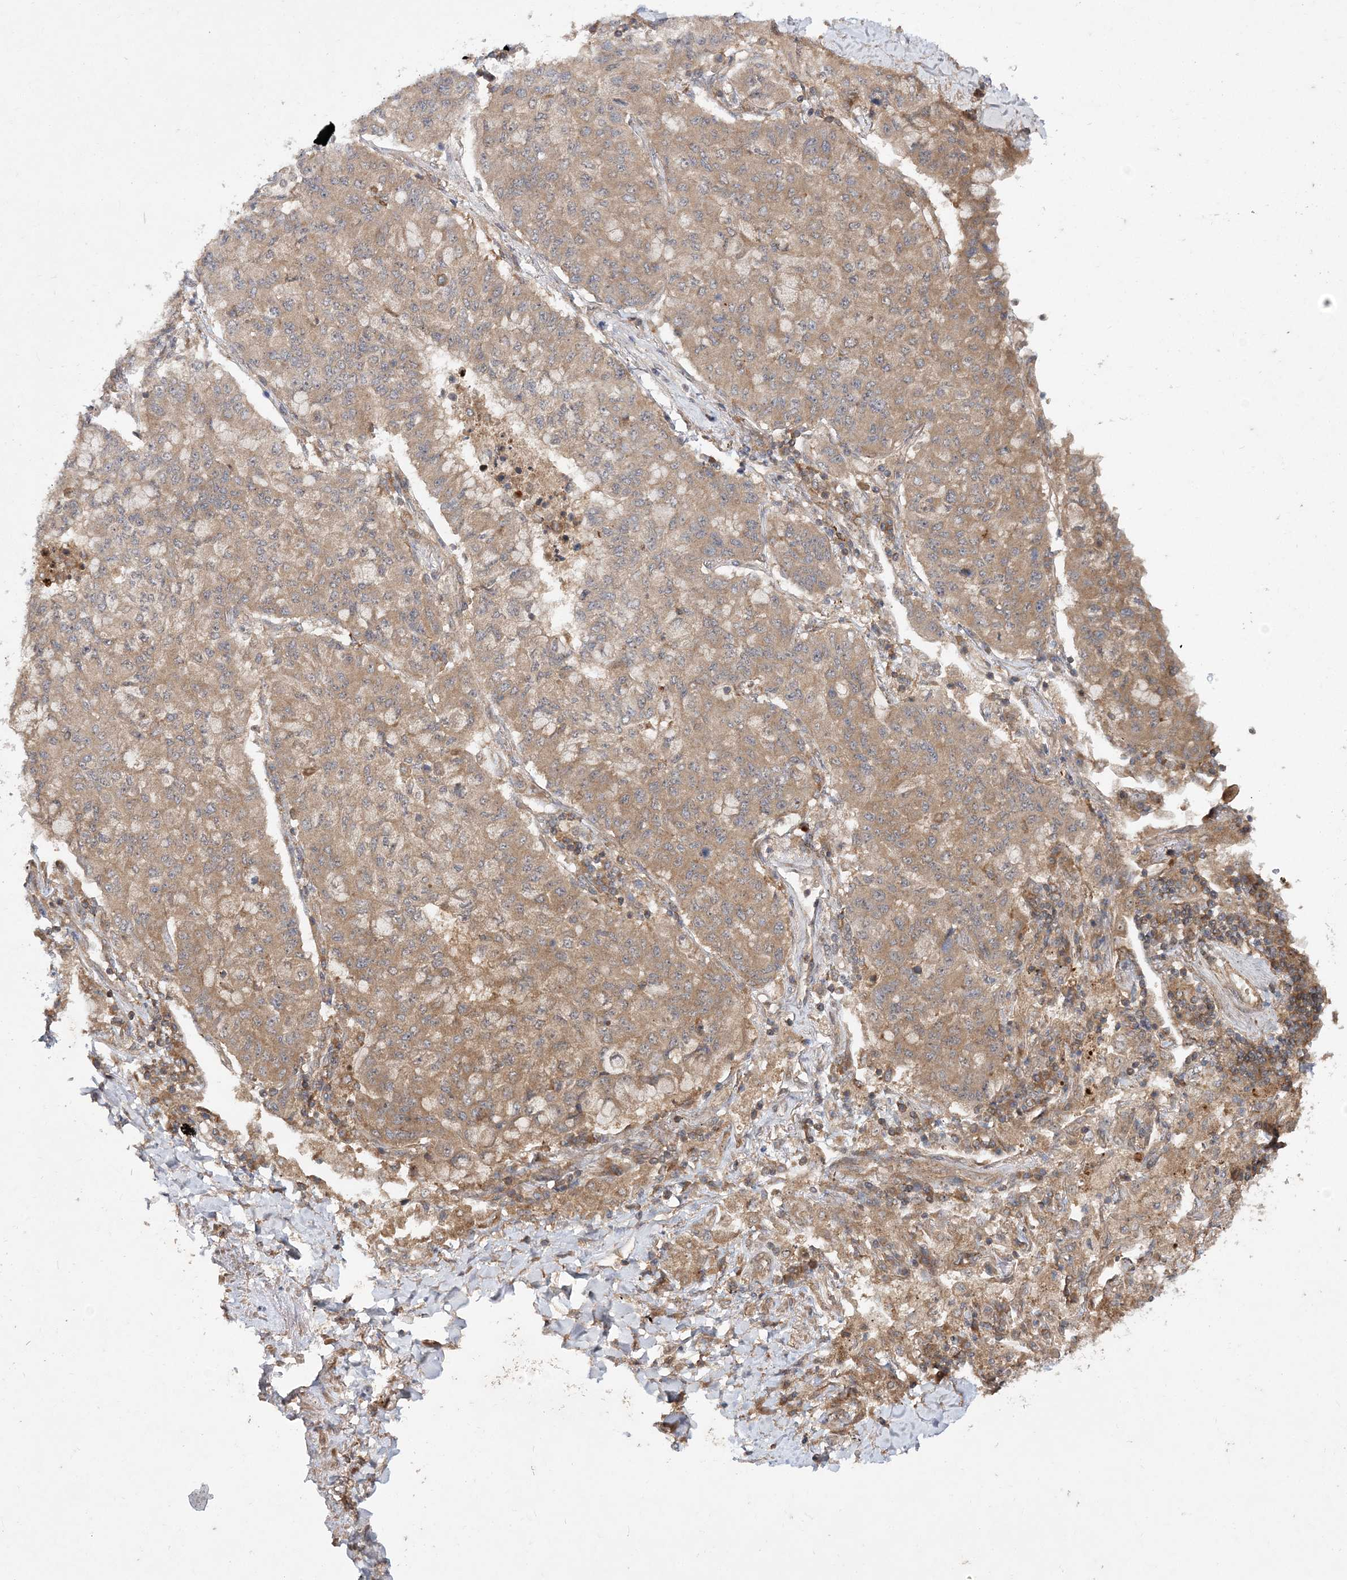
{"staining": {"intensity": "moderate", "quantity": ">75%", "location": "cytoplasmic/membranous"}, "tissue": "lung cancer", "cell_type": "Tumor cells", "image_type": "cancer", "snomed": [{"axis": "morphology", "description": "Squamous cell carcinoma, NOS"}, {"axis": "topography", "description": "Lung"}], "caption": "Protein staining of lung cancer tissue displays moderate cytoplasmic/membranous positivity in approximately >75% of tumor cells.", "gene": "TMEM9B", "patient": {"sex": "male", "age": 74}}